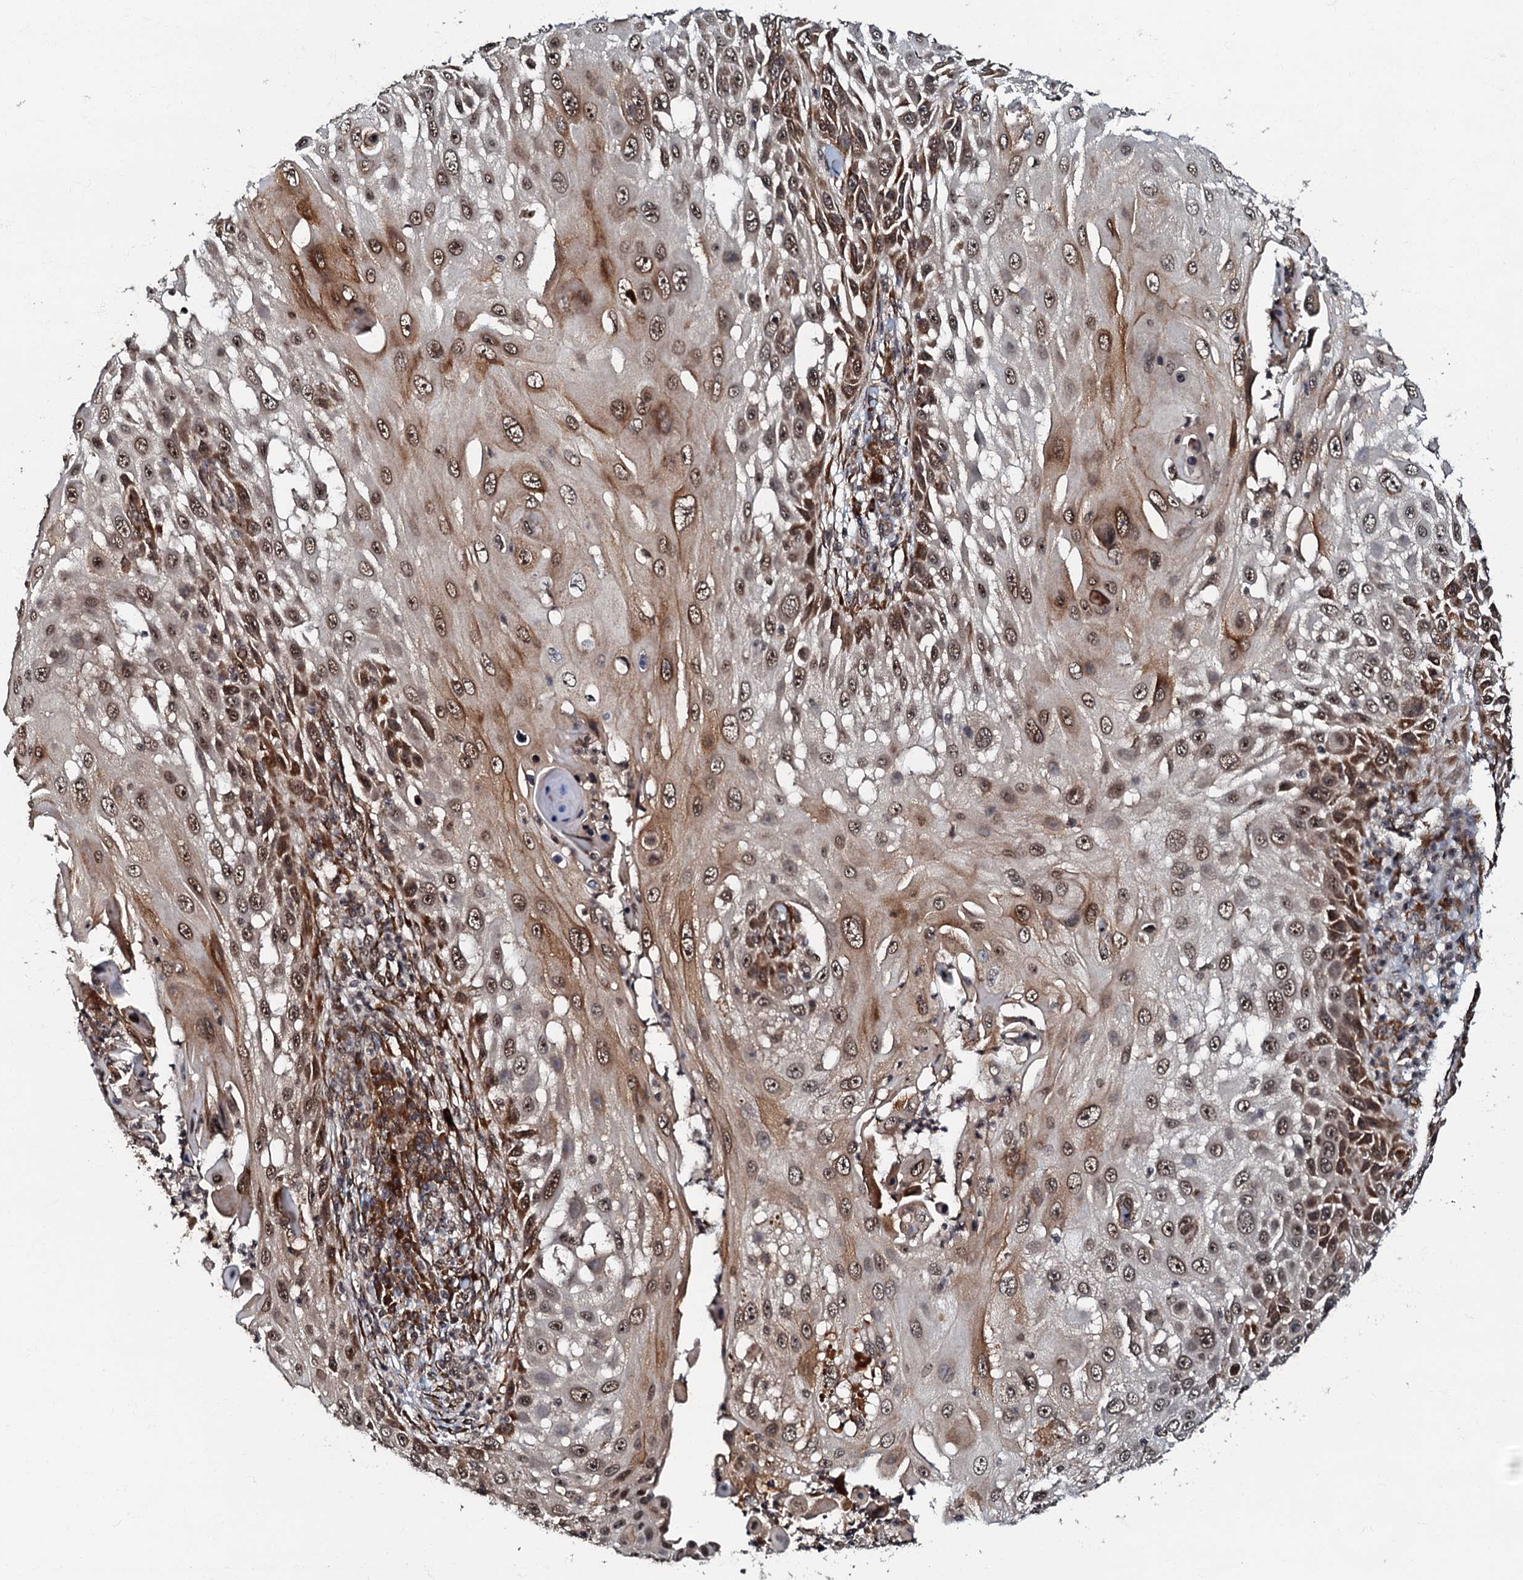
{"staining": {"intensity": "moderate", "quantity": ">75%", "location": "cytoplasmic/membranous,nuclear"}, "tissue": "skin cancer", "cell_type": "Tumor cells", "image_type": "cancer", "snomed": [{"axis": "morphology", "description": "Squamous cell carcinoma, NOS"}, {"axis": "topography", "description": "Skin"}], "caption": "Immunohistochemical staining of squamous cell carcinoma (skin) demonstrates medium levels of moderate cytoplasmic/membranous and nuclear protein expression in approximately >75% of tumor cells.", "gene": "C18orf32", "patient": {"sex": "female", "age": 44}}